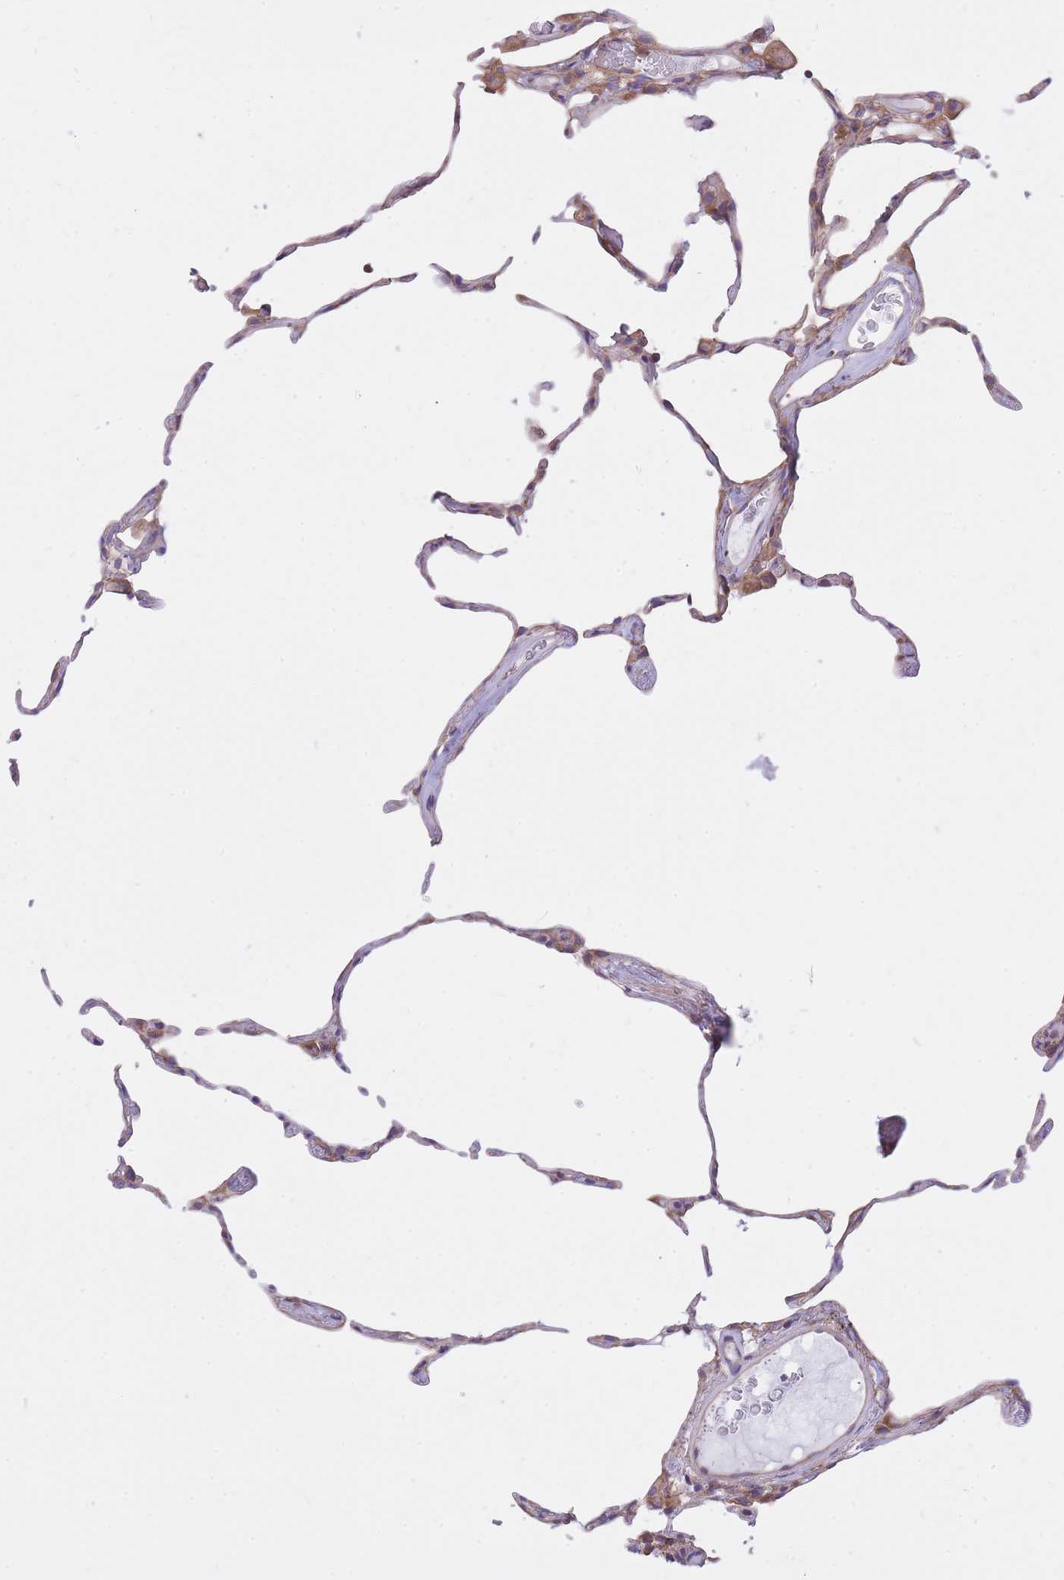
{"staining": {"intensity": "negative", "quantity": "none", "location": "none"}, "tissue": "lung", "cell_type": "Alveolar cells", "image_type": "normal", "snomed": [{"axis": "morphology", "description": "Normal tissue, NOS"}, {"axis": "topography", "description": "Lung"}], "caption": "Photomicrograph shows no protein expression in alveolar cells of benign lung.", "gene": "GBP7", "patient": {"sex": "female", "age": 57}}